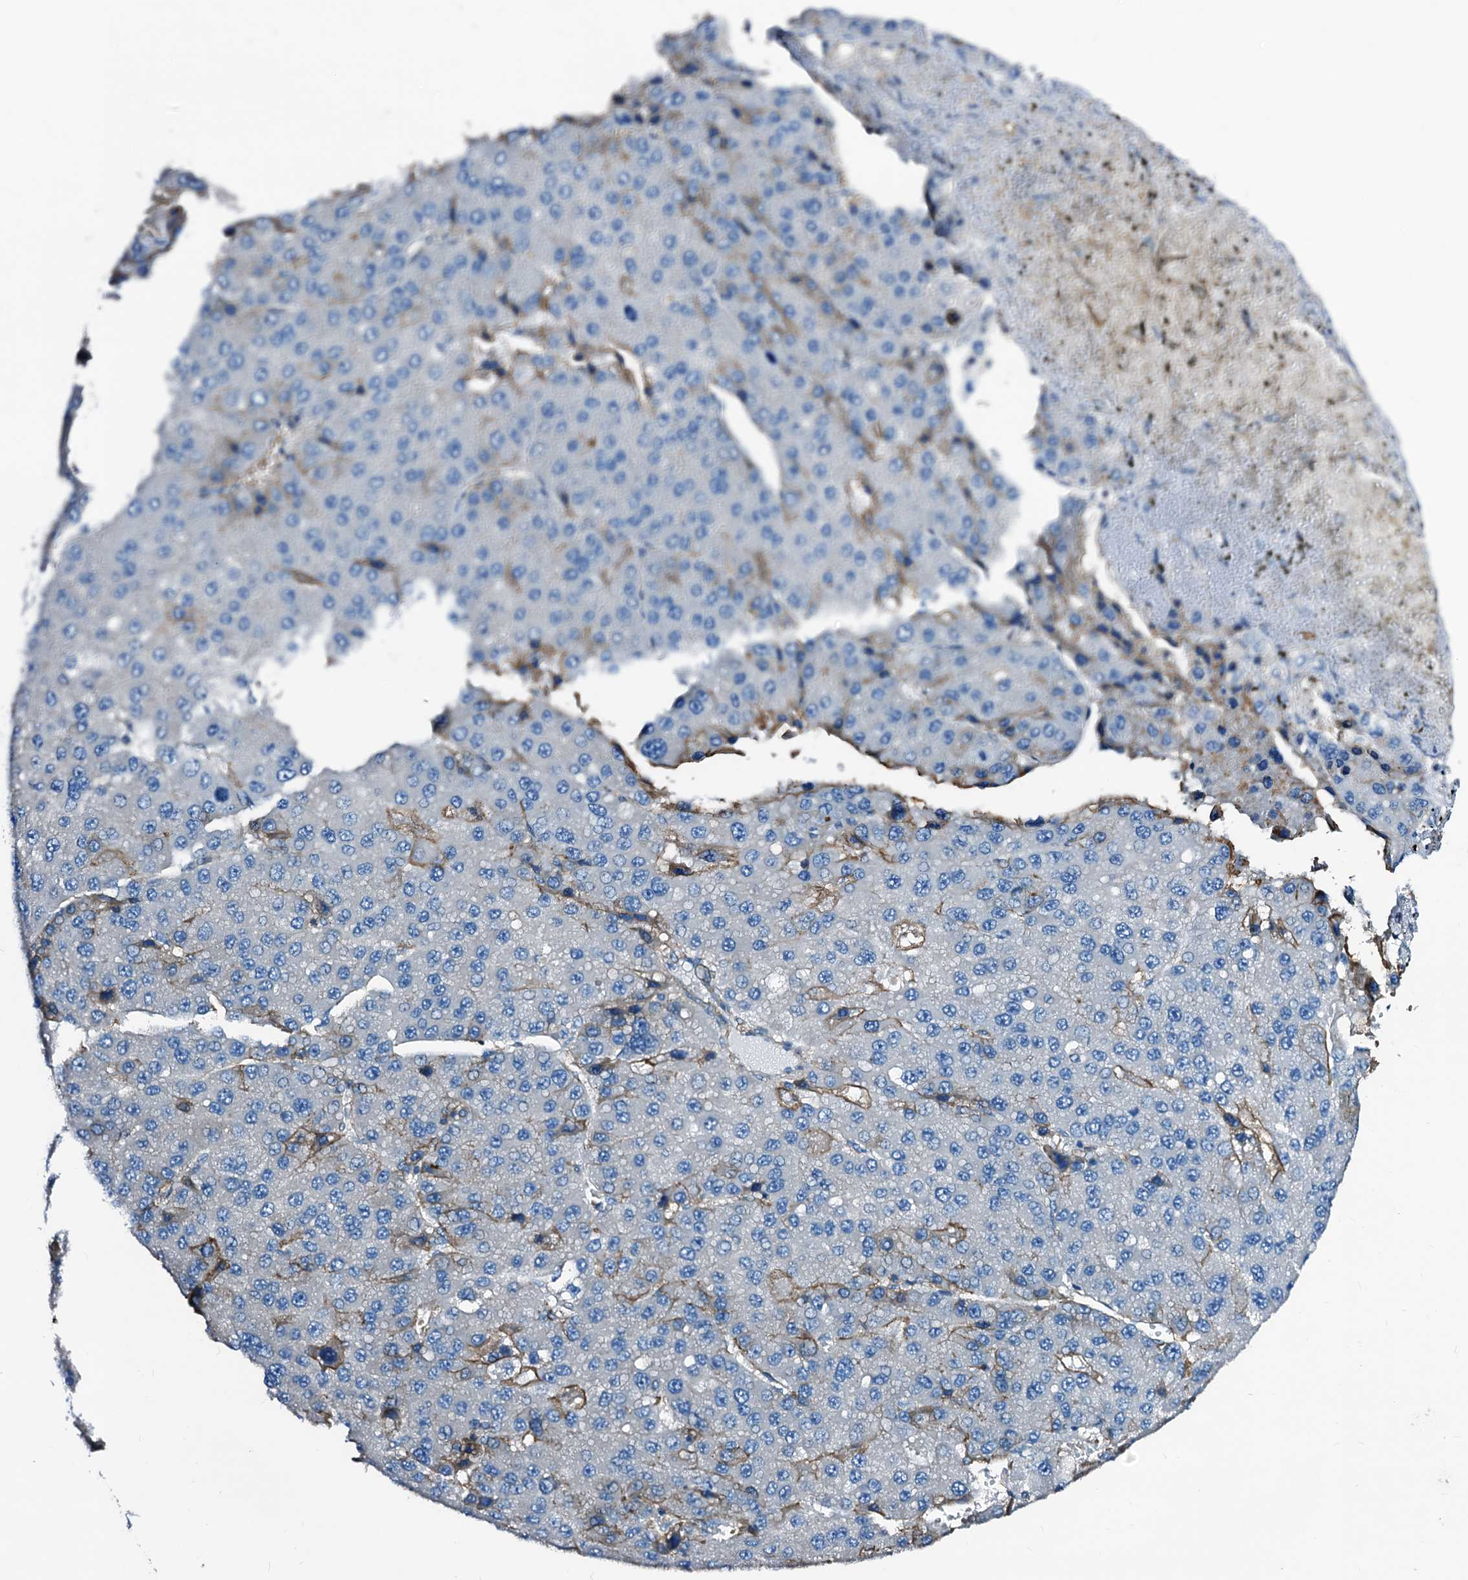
{"staining": {"intensity": "negative", "quantity": "none", "location": "none"}, "tissue": "liver cancer", "cell_type": "Tumor cells", "image_type": "cancer", "snomed": [{"axis": "morphology", "description": "Carcinoma, Hepatocellular, NOS"}, {"axis": "topography", "description": "Liver"}], "caption": "There is no significant staining in tumor cells of liver hepatocellular carcinoma.", "gene": "GCOM1", "patient": {"sex": "female", "age": 73}}